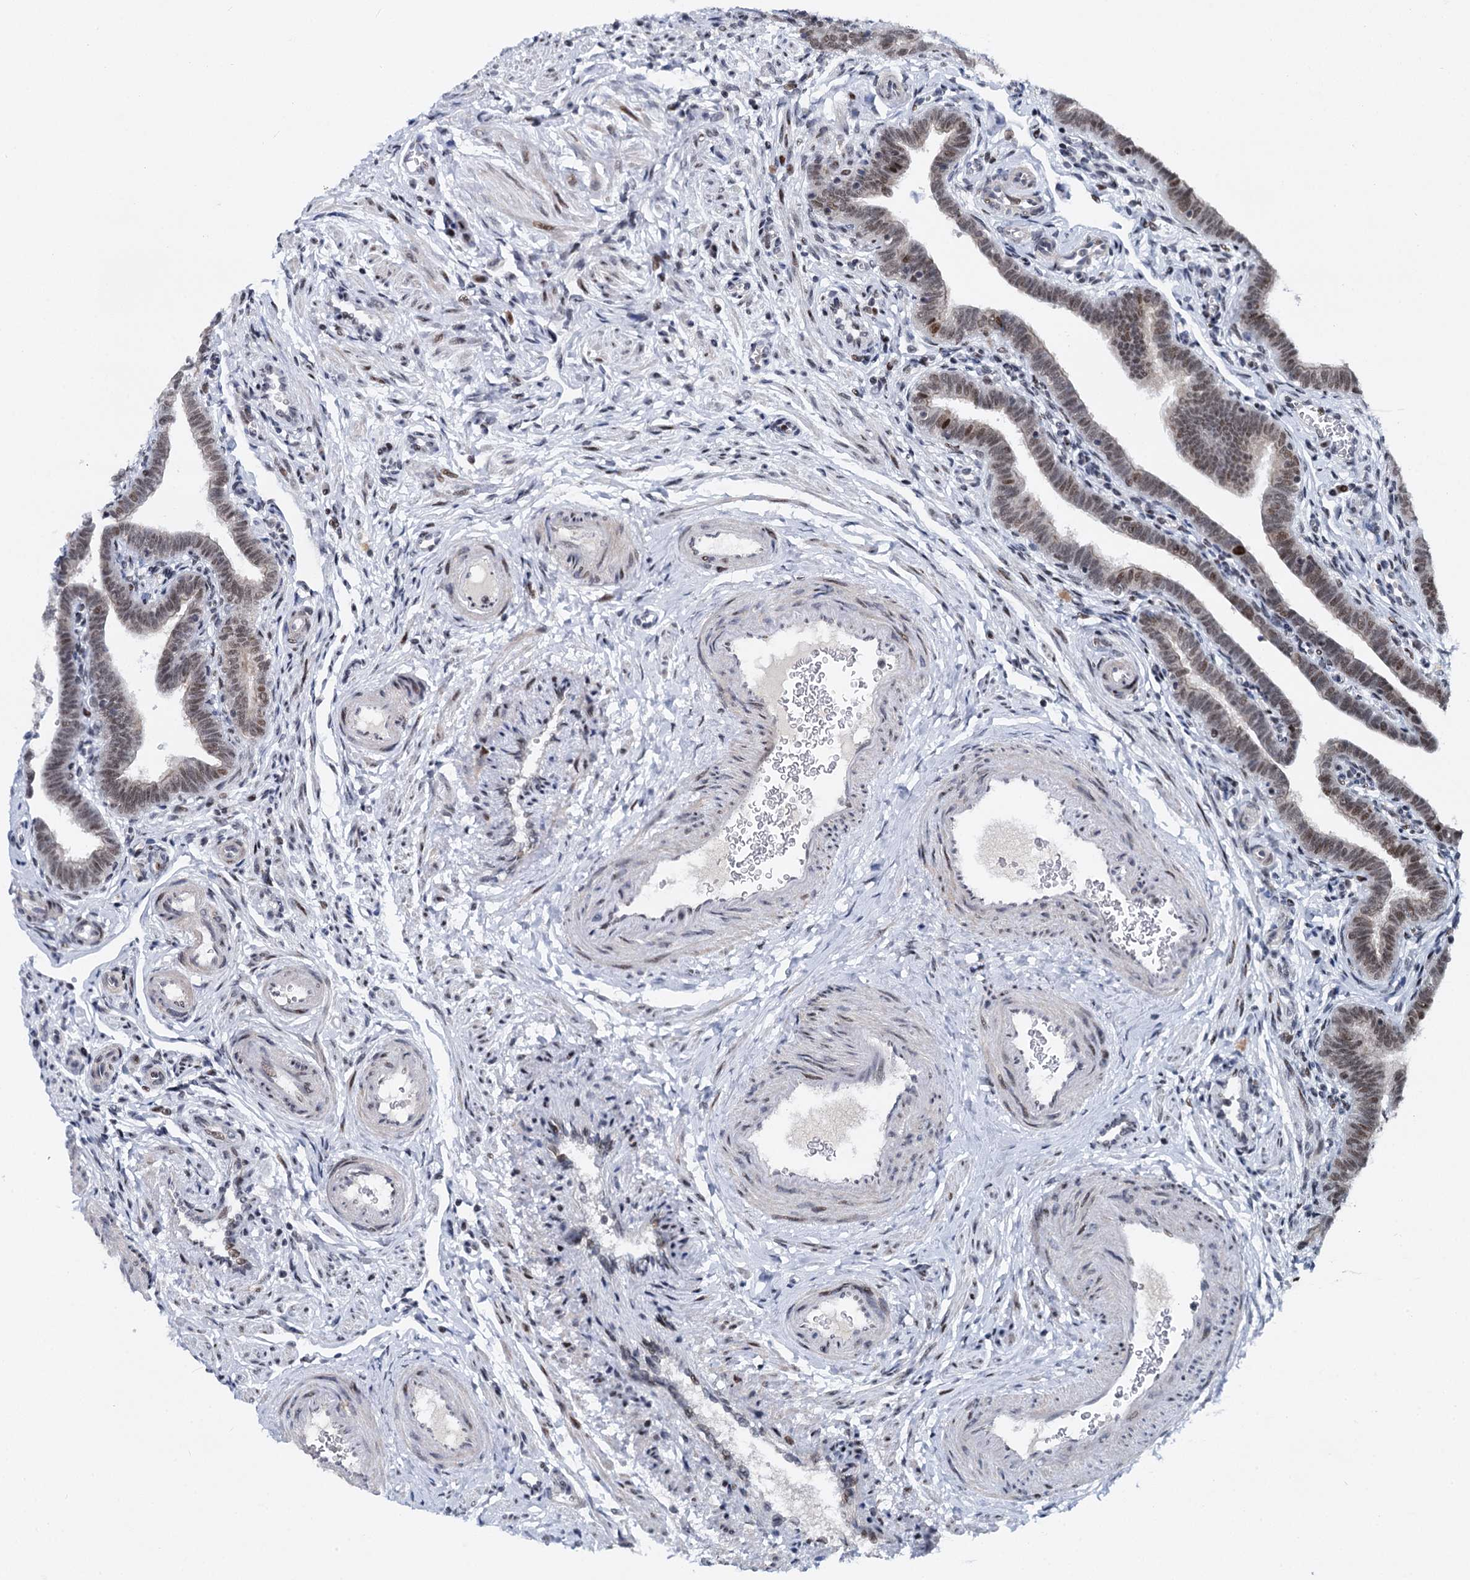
{"staining": {"intensity": "moderate", "quantity": ">75%", "location": "nuclear"}, "tissue": "fallopian tube", "cell_type": "Glandular cells", "image_type": "normal", "snomed": [{"axis": "morphology", "description": "Normal tissue, NOS"}, {"axis": "topography", "description": "Fallopian tube"}], "caption": "A high-resolution histopathology image shows IHC staining of normal fallopian tube, which reveals moderate nuclear expression in about >75% of glandular cells.", "gene": "RUFY2", "patient": {"sex": "female", "age": 36}}